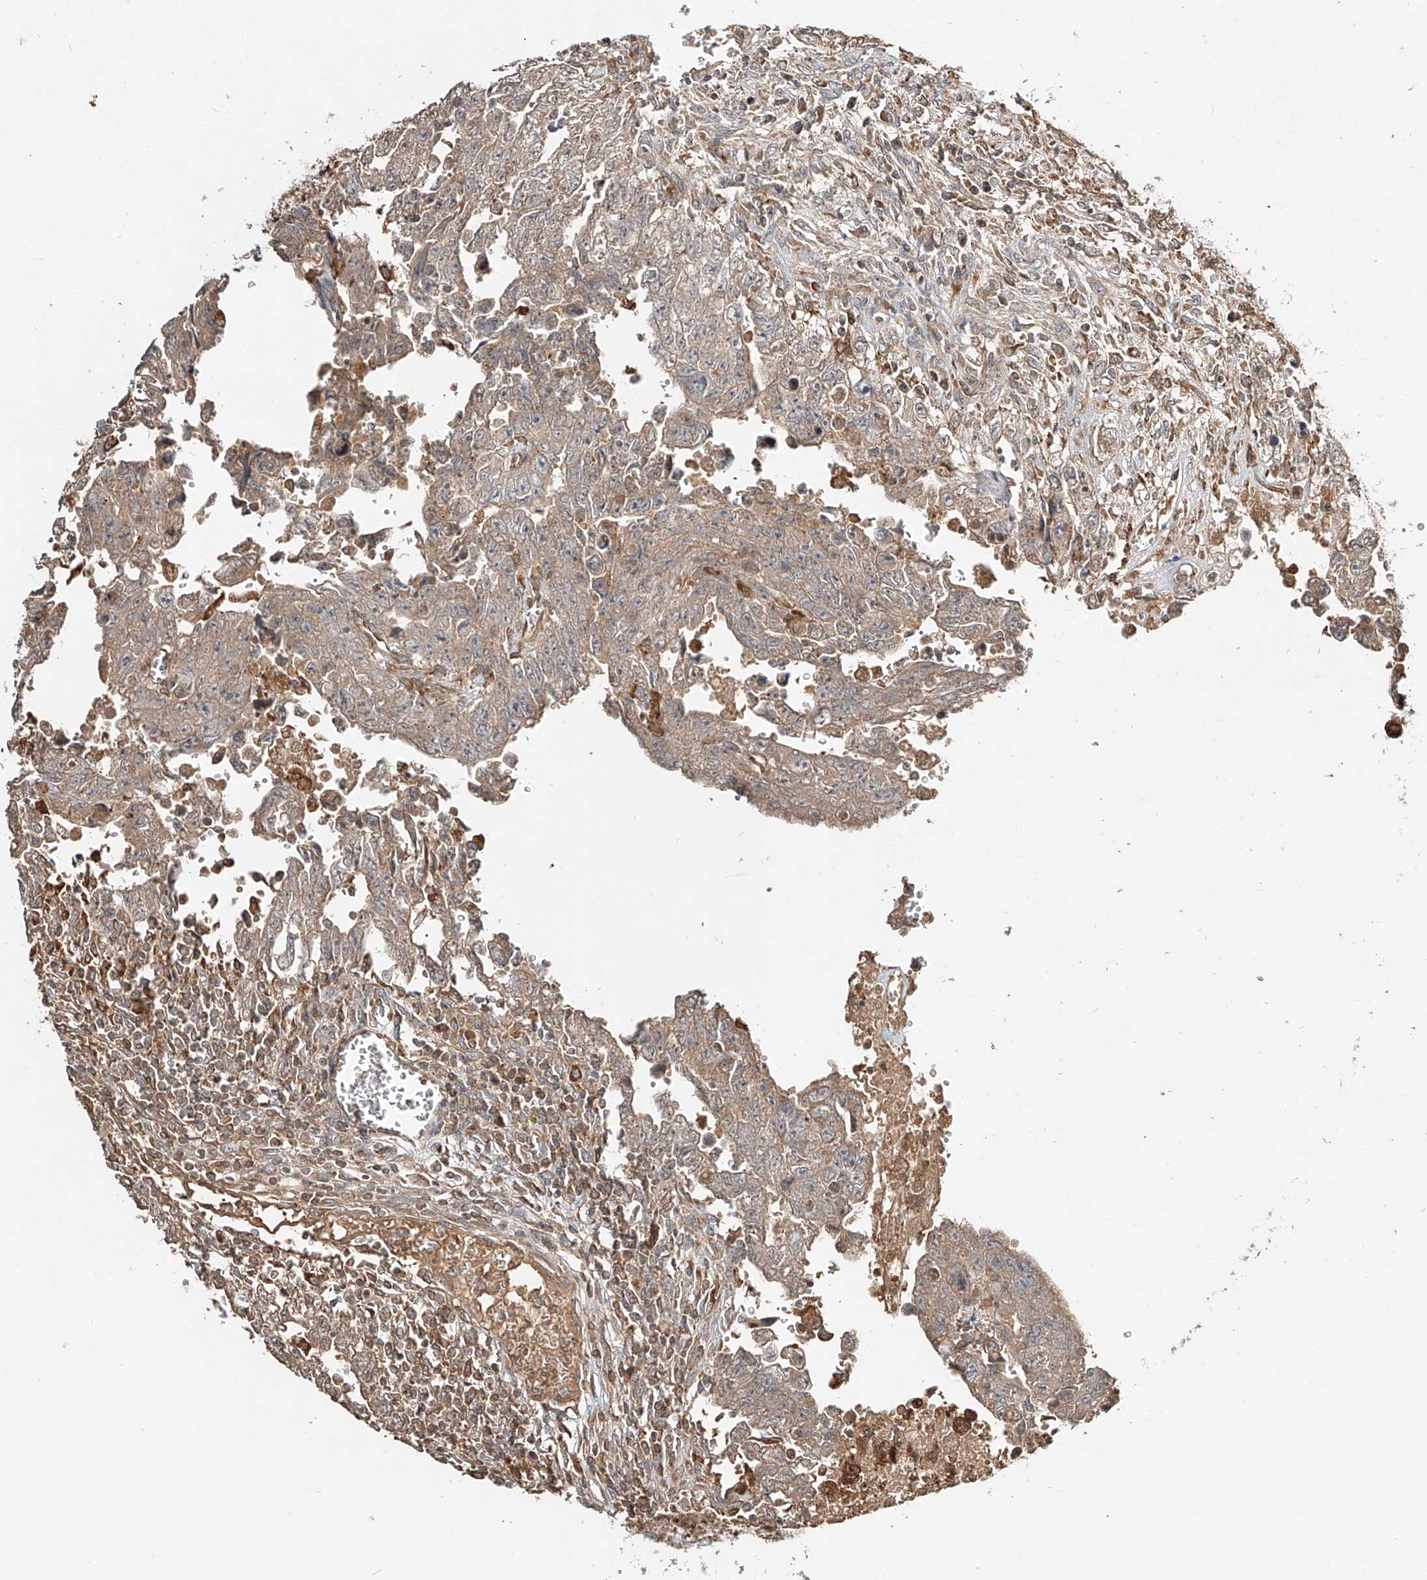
{"staining": {"intensity": "weak", "quantity": ">75%", "location": "cytoplasmic/membranous"}, "tissue": "testis cancer", "cell_type": "Tumor cells", "image_type": "cancer", "snomed": [{"axis": "morphology", "description": "Carcinoma, Embryonal, NOS"}, {"axis": "topography", "description": "Testis"}], "caption": "An image of human testis cancer stained for a protein shows weak cytoplasmic/membranous brown staining in tumor cells.", "gene": "ERO1A", "patient": {"sex": "male", "age": 28}}